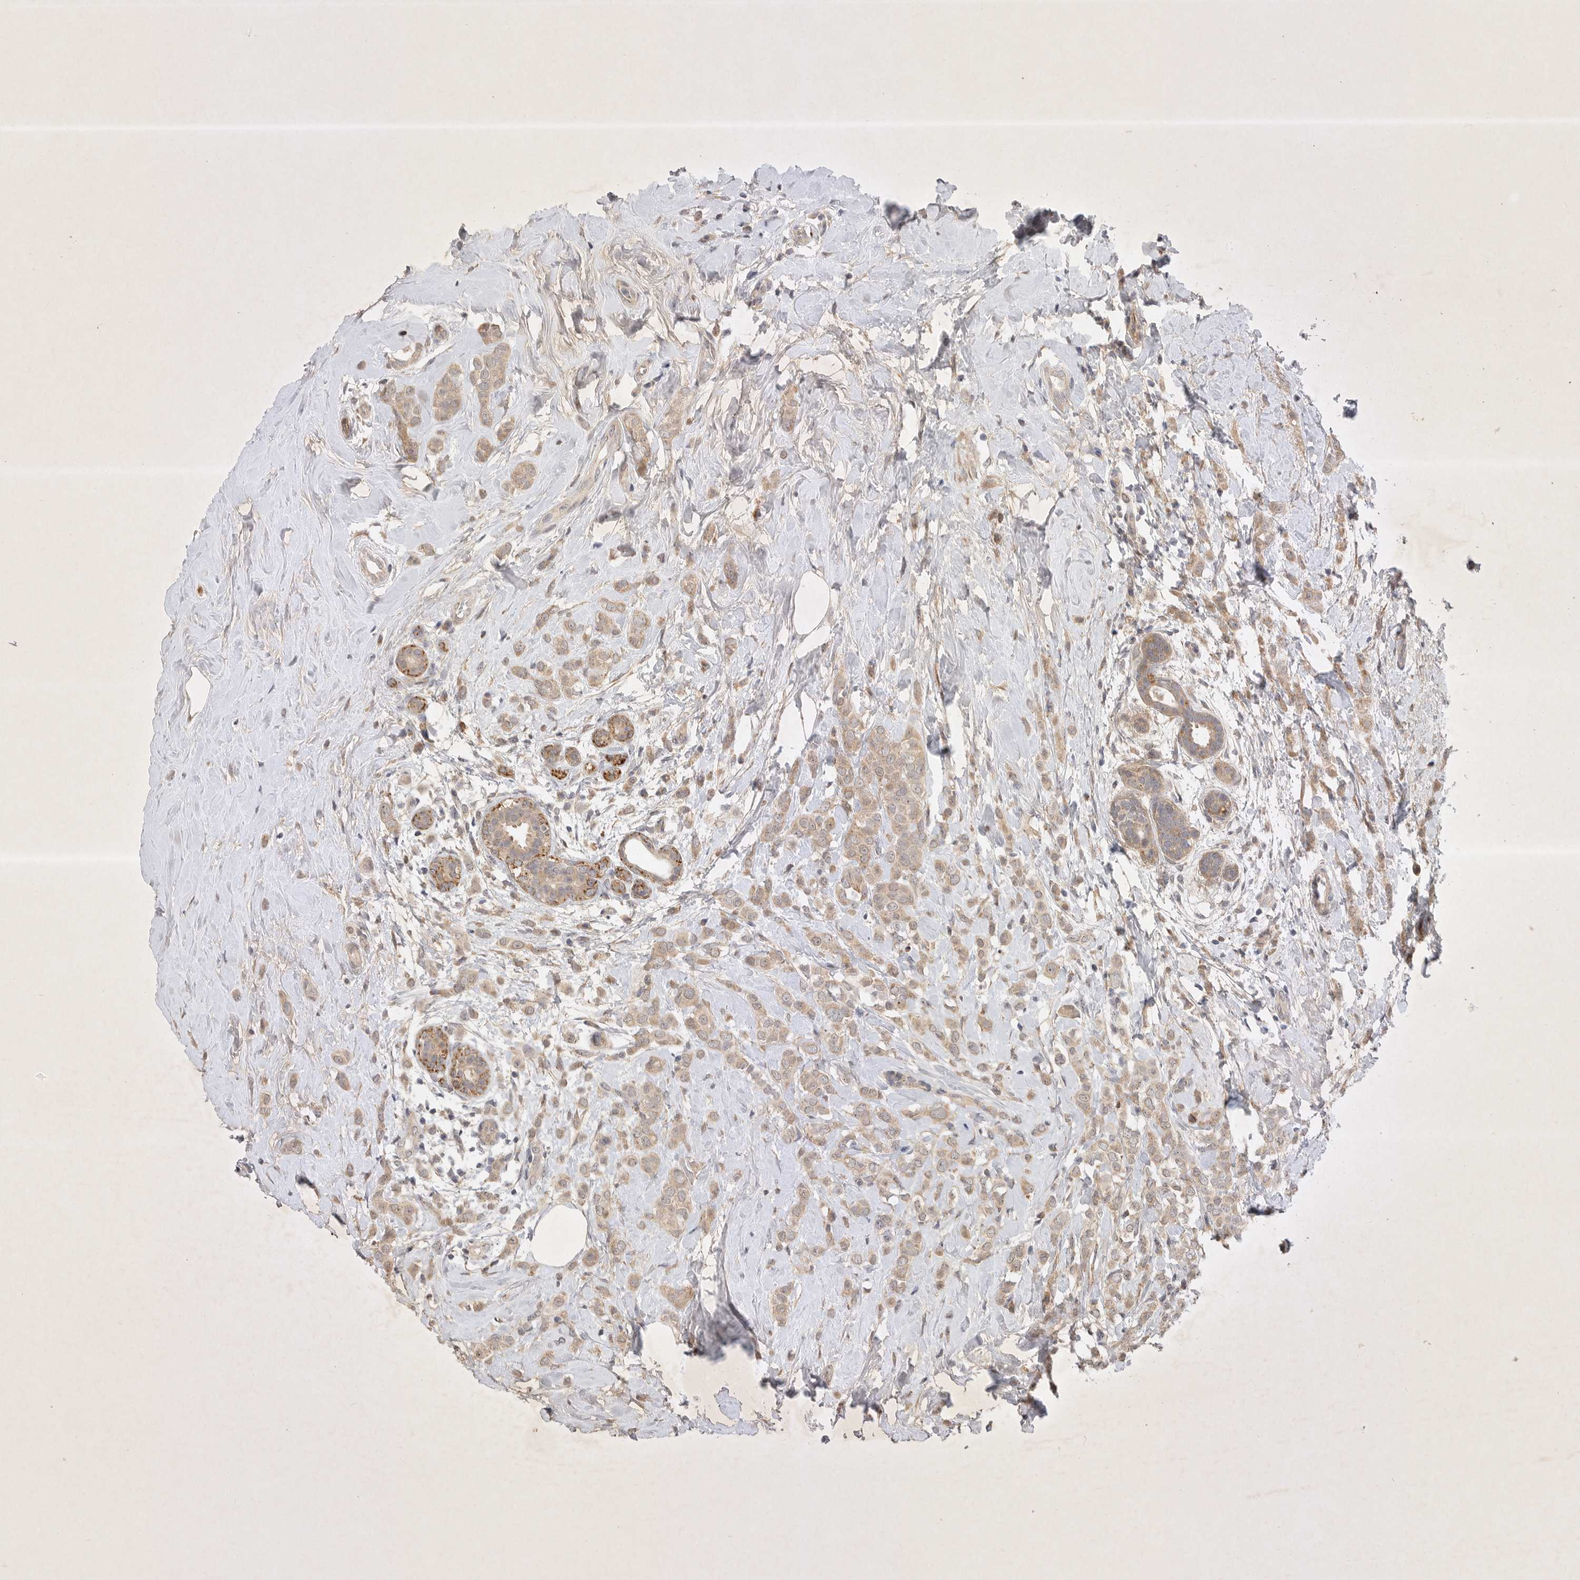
{"staining": {"intensity": "weak", "quantity": ">75%", "location": "cytoplasmic/membranous"}, "tissue": "breast cancer", "cell_type": "Tumor cells", "image_type": "cancer", "snomed": [{"axis": "morphology", "description": "Lobular carcinoma"}, {"axis": "topography", "description": "Breast"}], "caption": "Brown immunohistochemical staining in human breast cancer (lobular carcinoma) displays weak cytoplasmic/membranous staining in about >75% of tumor cells.", "gene": "PTPDC1", "patient": {"sex": "female", "age": 47}}